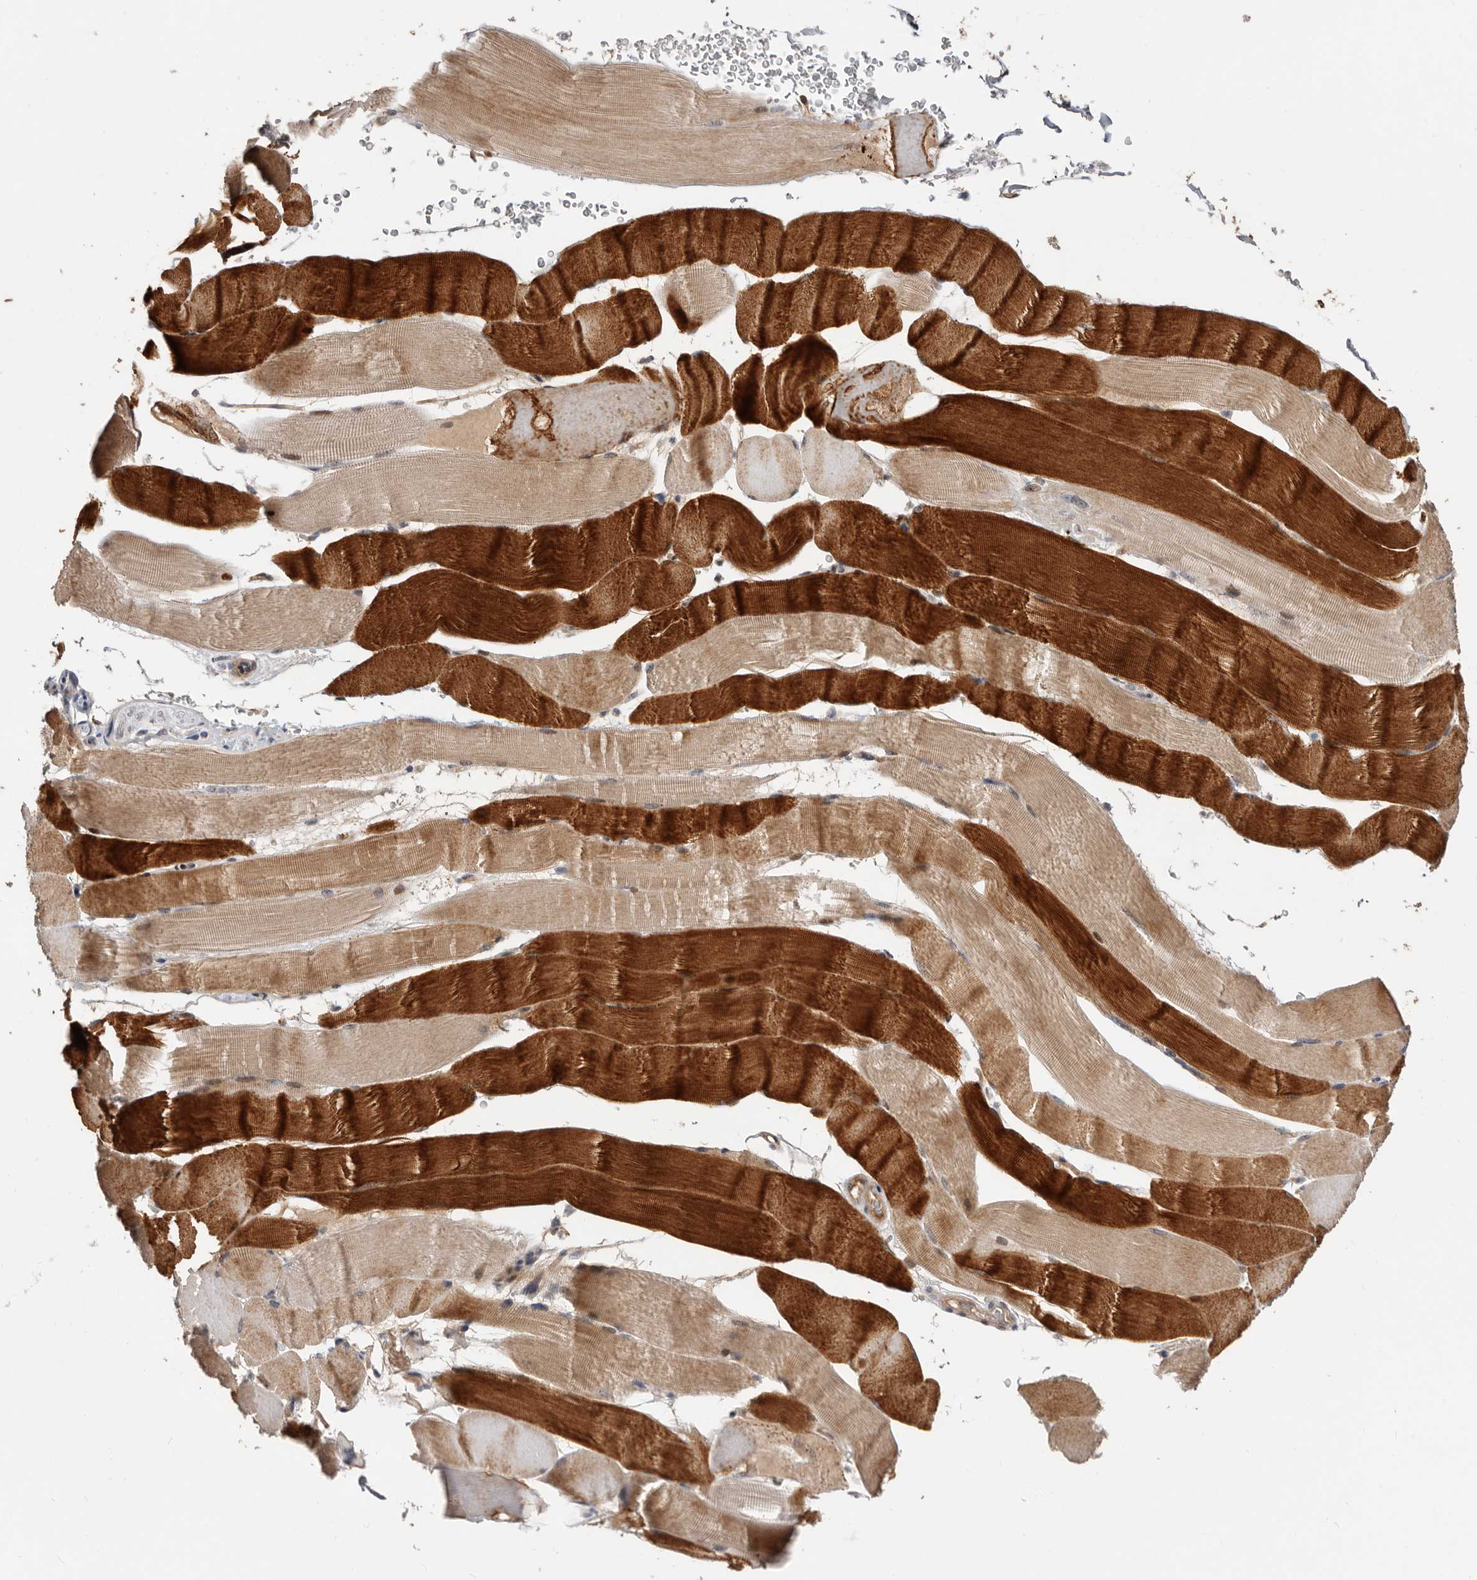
{"staining": {"intensity": "moderate", "quantity": "25%-75%", "location": "cytoplasmic/membranous"}, "tissue": "skeletal muscle", "cell_type": "Myocytes", "image_type": "normal", "snomed": [{"axis": "morphology", "description": "Normal tissue, NOS"}, {"axis": "topography", "description": "Skeletal muscle"}], "caption": "A medium amount of moderate cytoplasmic/membranous staining is identified in about 25%-75% of myocytes in benign skeletal muscle.", "gene": "DOP1A", "patient": {"sex": "male", "age": 62}}